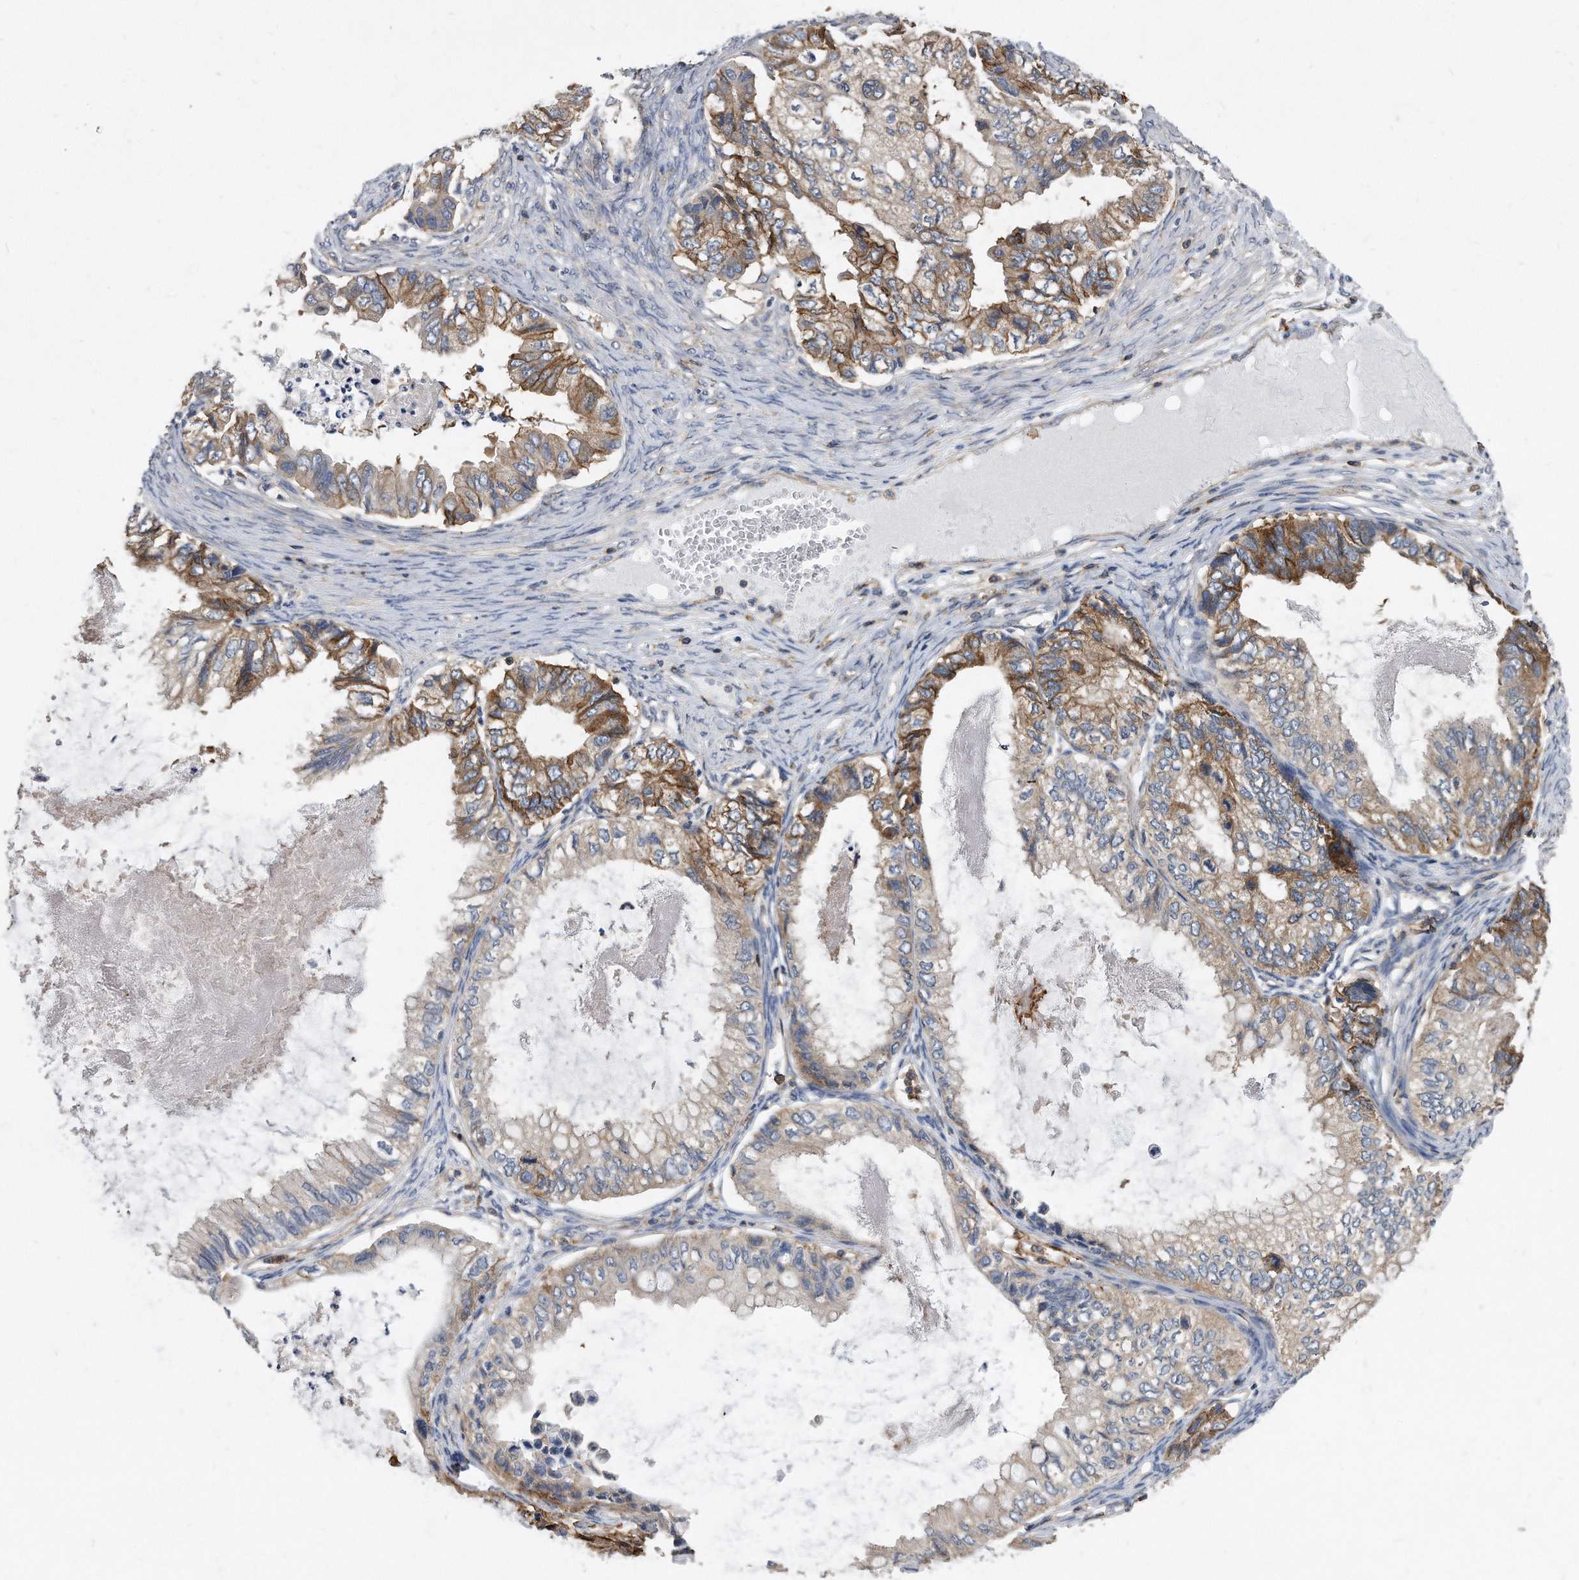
{"staining": {"intensity": "moderate", "quantity": "25%-75%", "location": "cytoplasmic/membranous"}, "tissue": "ovarian cancer", "cell_type": "Tumor cells", "image_type": "cancer", "snomed": [{"axis": "morphology", "description": "Cystadenocarcinoma, mucinous, NOS"}, {"axis": "topography", "description": "Ovary"}], "caption": "Human ovarian cancer stained with a brown dye demonstrates moderate cytoplasmic/membranous positive expression in about 25%-75% of tumor cells.", "gene": "ATG5", "patient": {"sex": "female", "age": 80}}